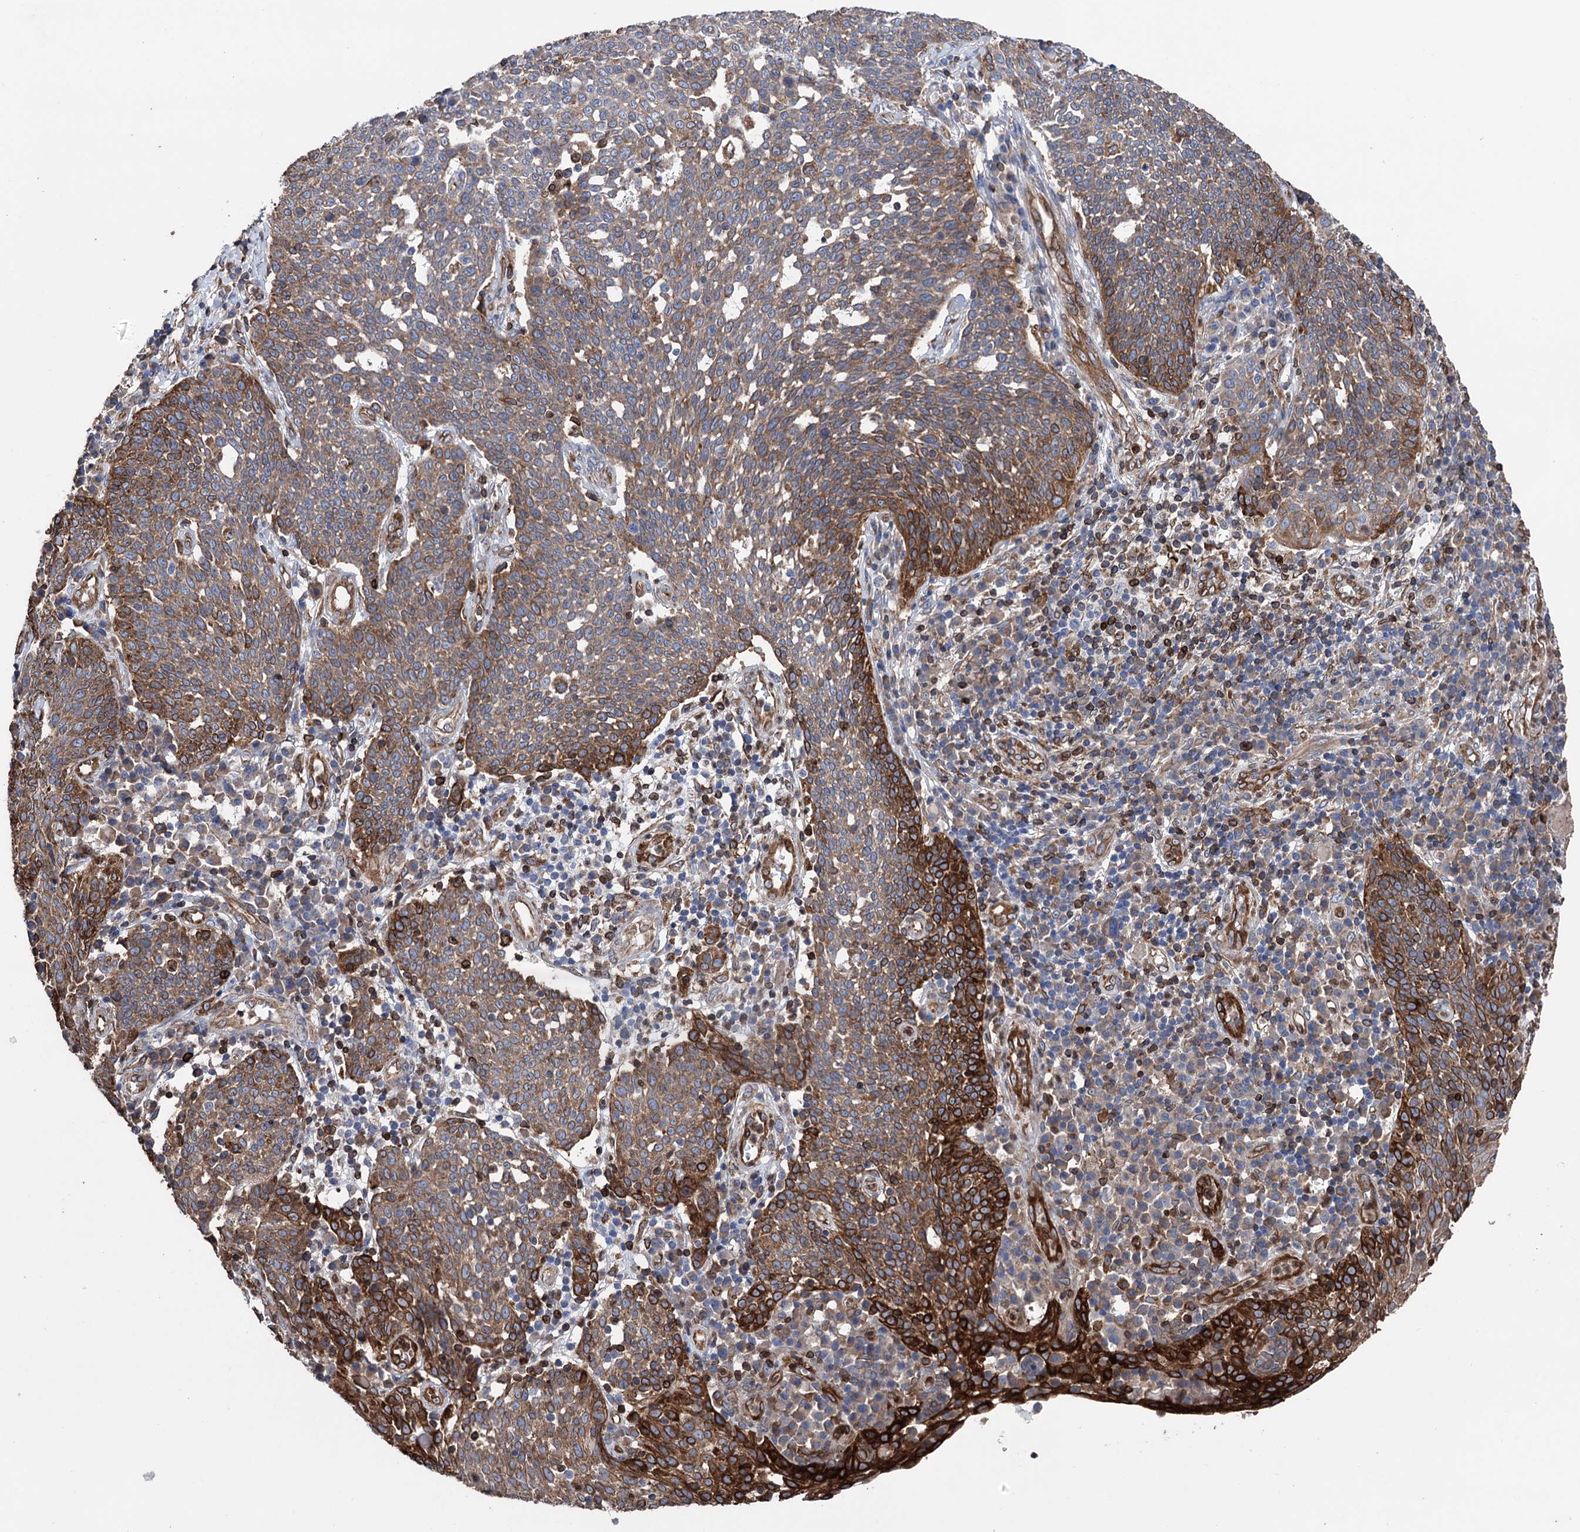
{"staining": {"intensity": "strong", "quantity": "<25%", "location": "cytoplasmic/membranous"}, "tissue": "cervical cancer", "cell_type": "Tumor cells", "image_type": "cancer", "snomed": [{"axis": "morphology", "description": "Squamous cell carcinoma, NOS"}, {"axis": "topography", "description": "Cervix"}], "caption": "Immunohistochemical staining of human cervical cancer exhibits strong cytoplasmic/membranous protein staining in approximately <25% of tumor cells. (brown staining indicates protein expression, while blue staining denotes nuclei).", "gene": "STING1", "patient": {"sex": "female", "age": 34}}